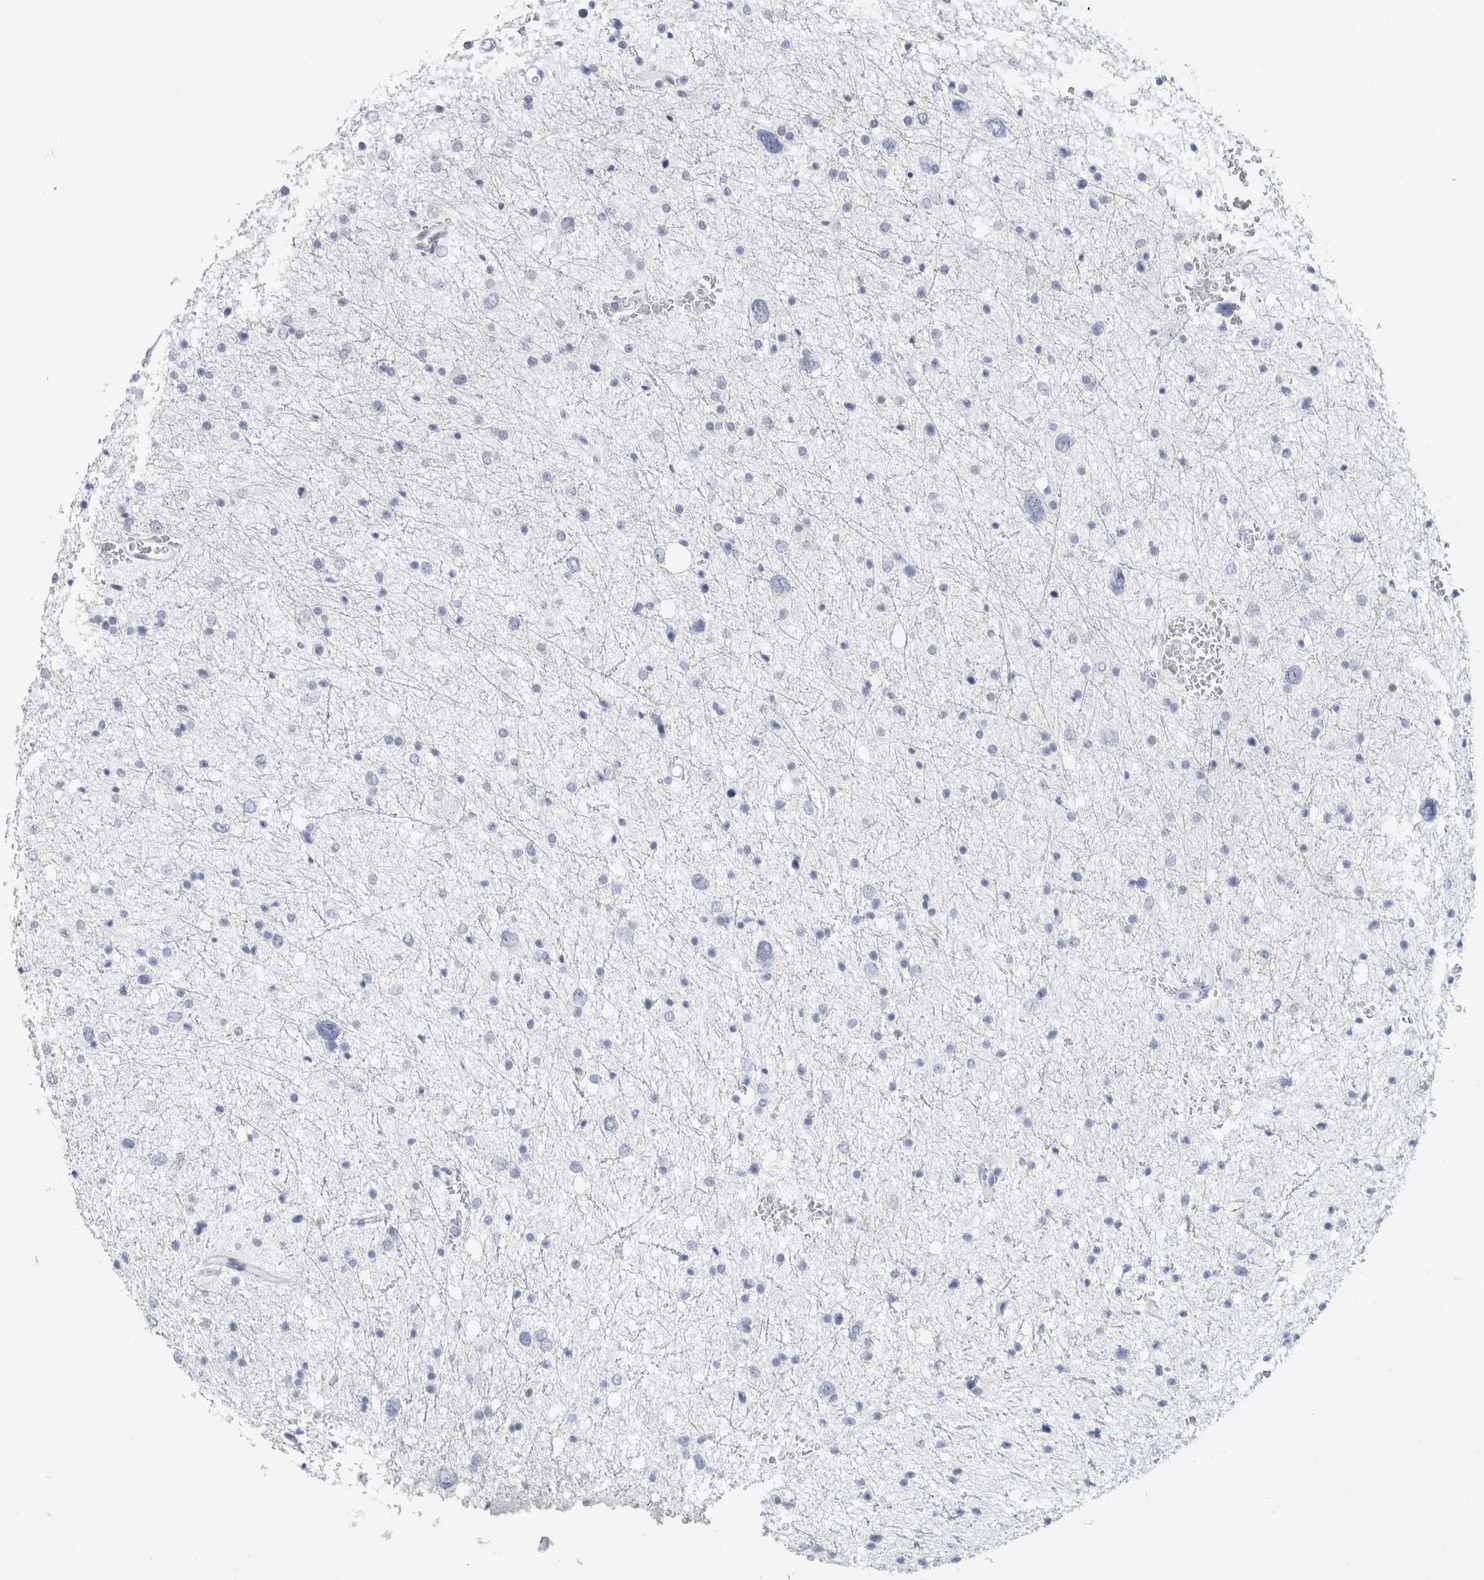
{"staining": {"intensity": "negative", "quantity": "none", "location": "none"}, "tissue": "glioma", "cell_type": "Tumor cells", "image_type": "cancer", "snomed": [{"axis": "morphology", "description": "Glioma, malignant, Low grade"}, {"axis": "topography", "description": "Brain"}], "caption": "Malignant low-grade glioma was stained to show a protein in brown. There is no significant positivity in tumor cells. (Stains: DAB immunohistochemistry (IHC) with hematoxylin counter stain, Microscopy: brightfield microscopy at high magnification).", "gene": "IL6", "patient": {"sex": "female", "age": 37}}